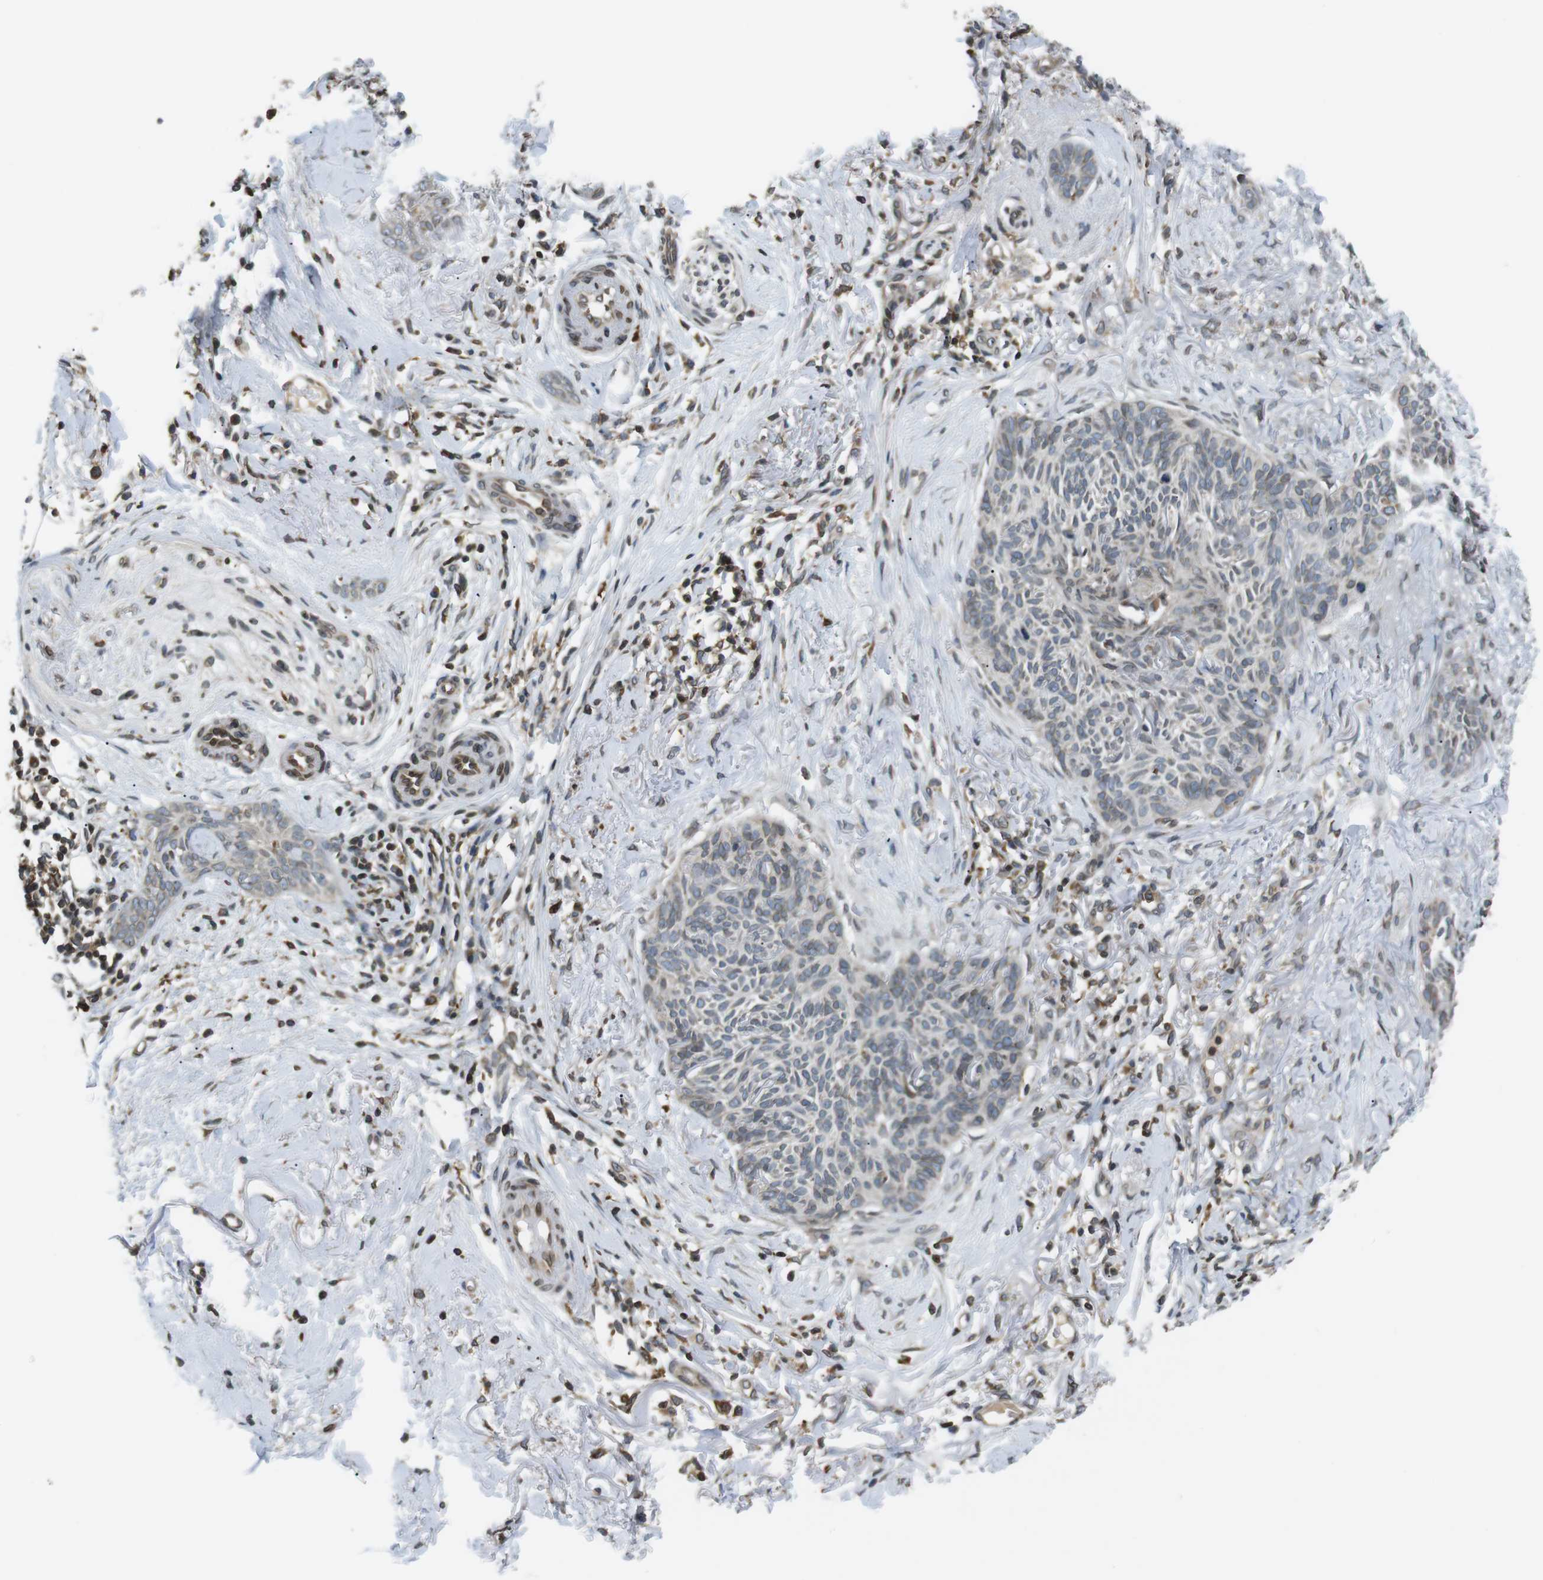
{"staining": {"intensity": "weak", "quantity": "25%-75%", "location": "cytoplasmic/membranous,nuclear"}, "tissue": "skin cancer", "cell_type": "Tumor cells", "image_type": "cancer", "snomed": [{"axis": "morphology", "description": "Basal cell carcinoma"}, {"axis": "topography", "description": "Skin"}], "caption": "A micrograph showing weak cytoplasmic/membranous and nuclear positivity in approximately 25%-75% of tumor cells in skin basal cell carcinoma, as visualized by brown immunohistochemical staining.", "gene": "TMX4", "patient": {"sex": "female", "age": 84}}